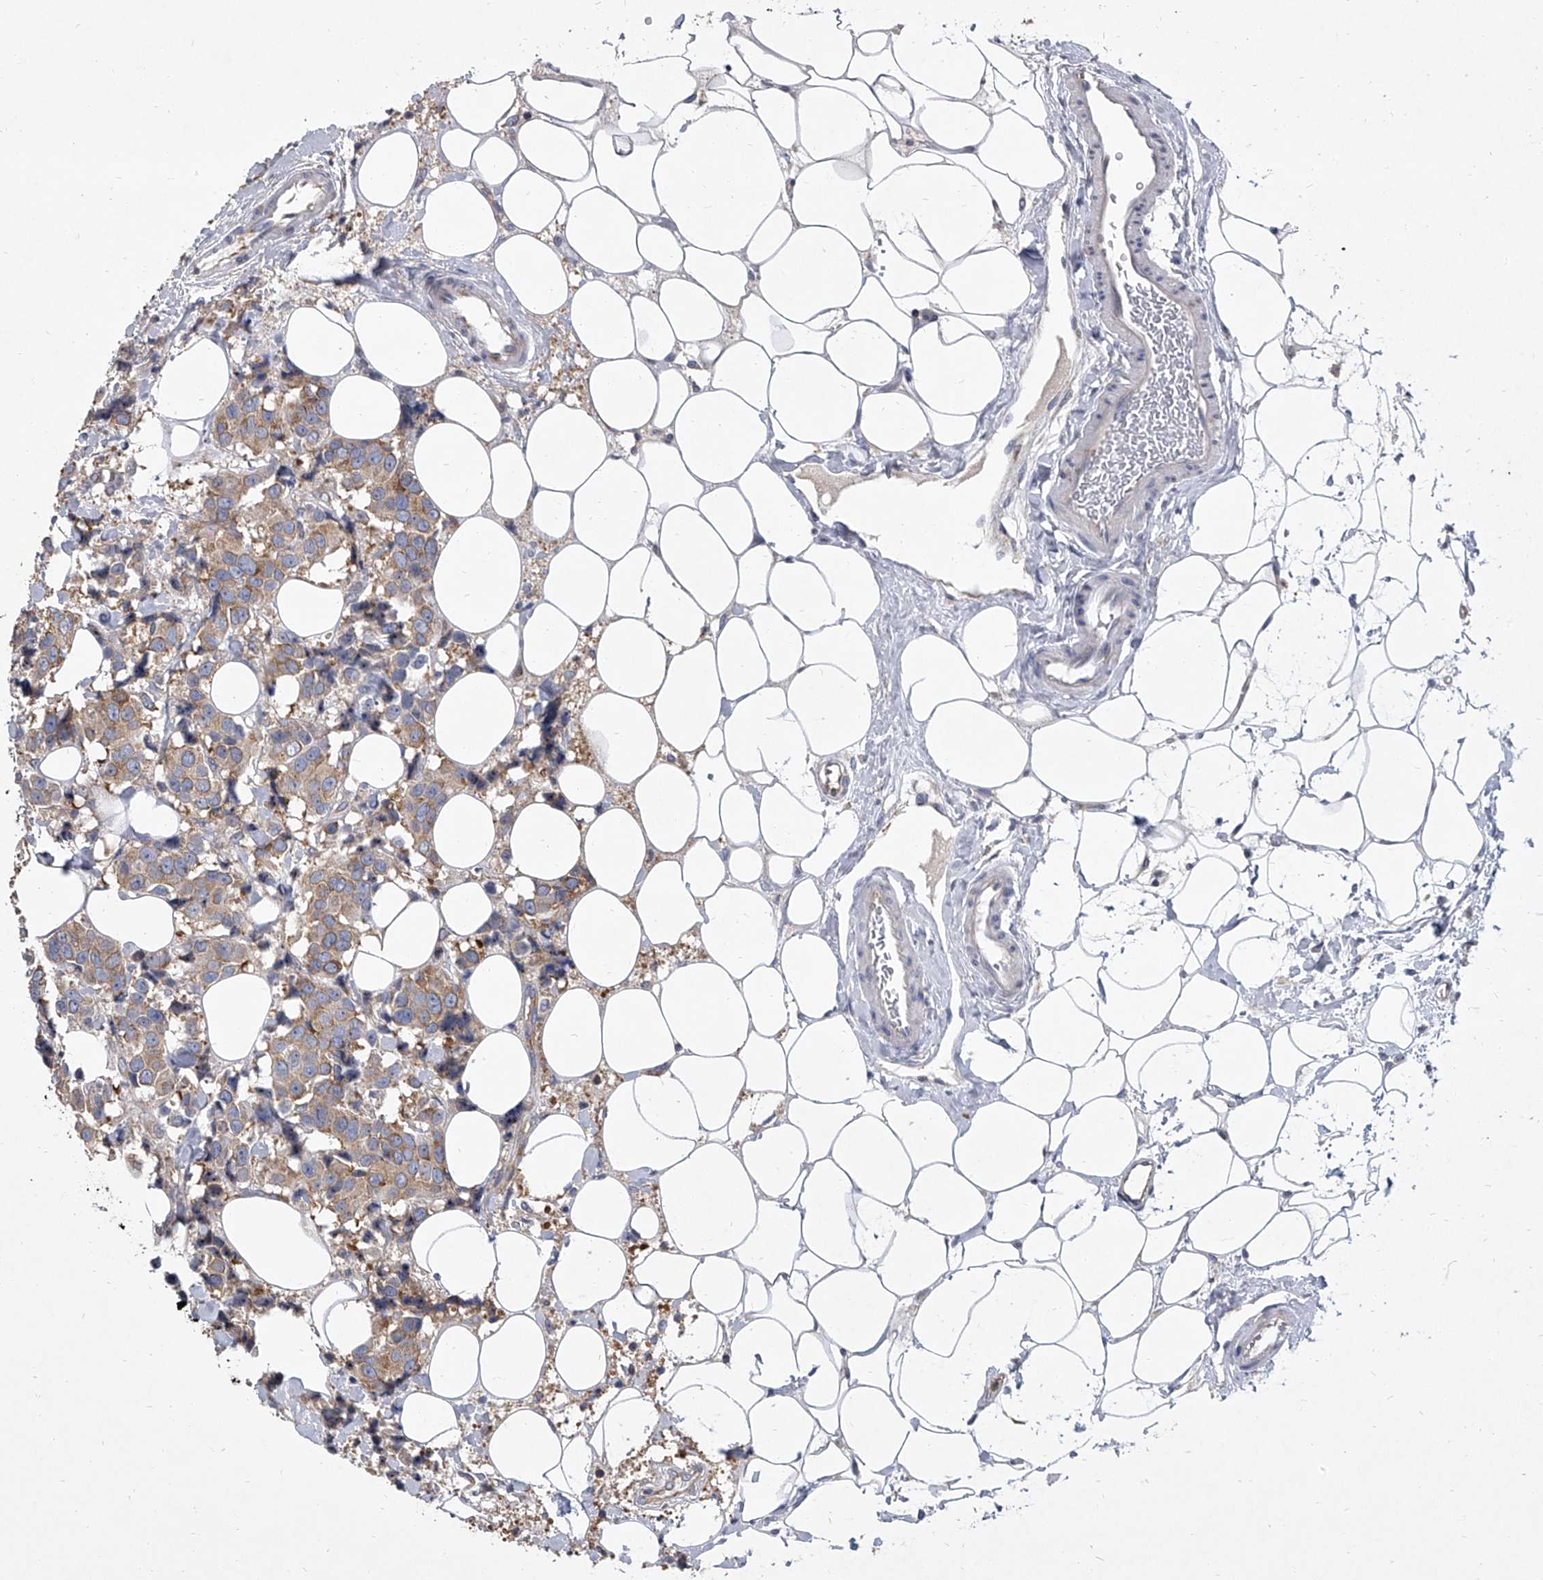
{"staining": {"intensity": "weak", "quantity": ">75%", "location": "cytoplasmic/membranous"}, "tissue": "breast cancer", "cell_type": "Tumor cells", "image_type": "cancer", "snomed": [{"axis": "morphology", "description": "Normal tissue, NOS"}, {"axis": "morphology", "description": "Duct carcinoma"}, {"axis": "topography", "description": "Breast"}], "caption": "A brown stain highlights weak cytoplasmic/membranous expression of a protein in human breast cancer (intraductal carcinoma) tumor cells.", "gene": "EIF2S2", "patient": {"sex": "female", "age": 39}}